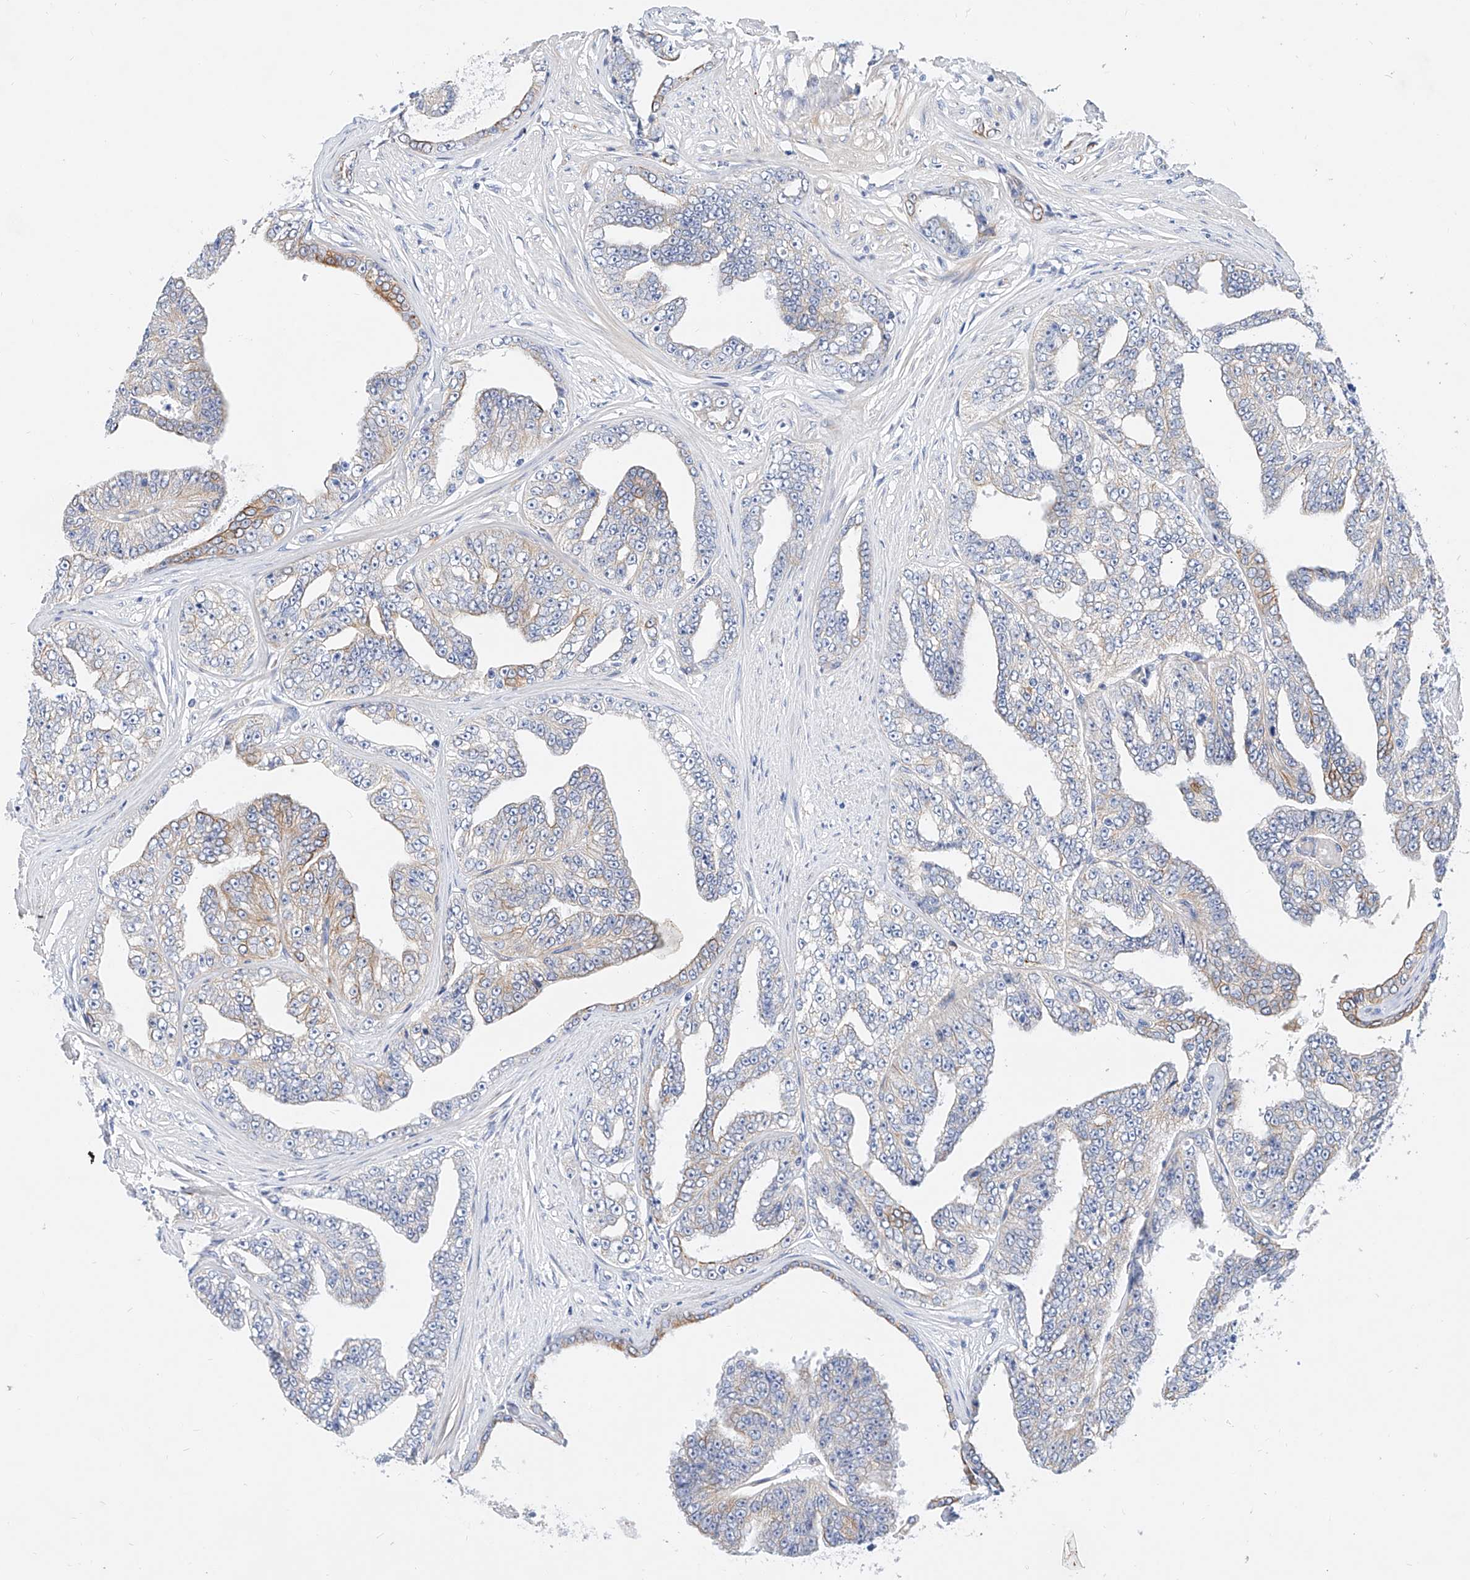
{"staining": {"intensity": "weak", "quantity": "<25%", "location": "cytoplasmic/membranous"}, "tissue": "prostate cancer", "cell_type": "Tumor cells", "image_type": "cancer", "snomed": [{"axis": "morphology", "description": "Adenocarcinoma, High grade"}, {"axis": "topography", "description": "Prostate"}], "caption": "IHC histopathology image of neoplastic tissue: human prostate adenocarcinoma (high-grade) stained with DAB (3,3'-diaminobenzidine) displays no significant protein staining in tumor cells.", "gene": "SBSPON", "patient": {"sex": "male", "age": 71}}